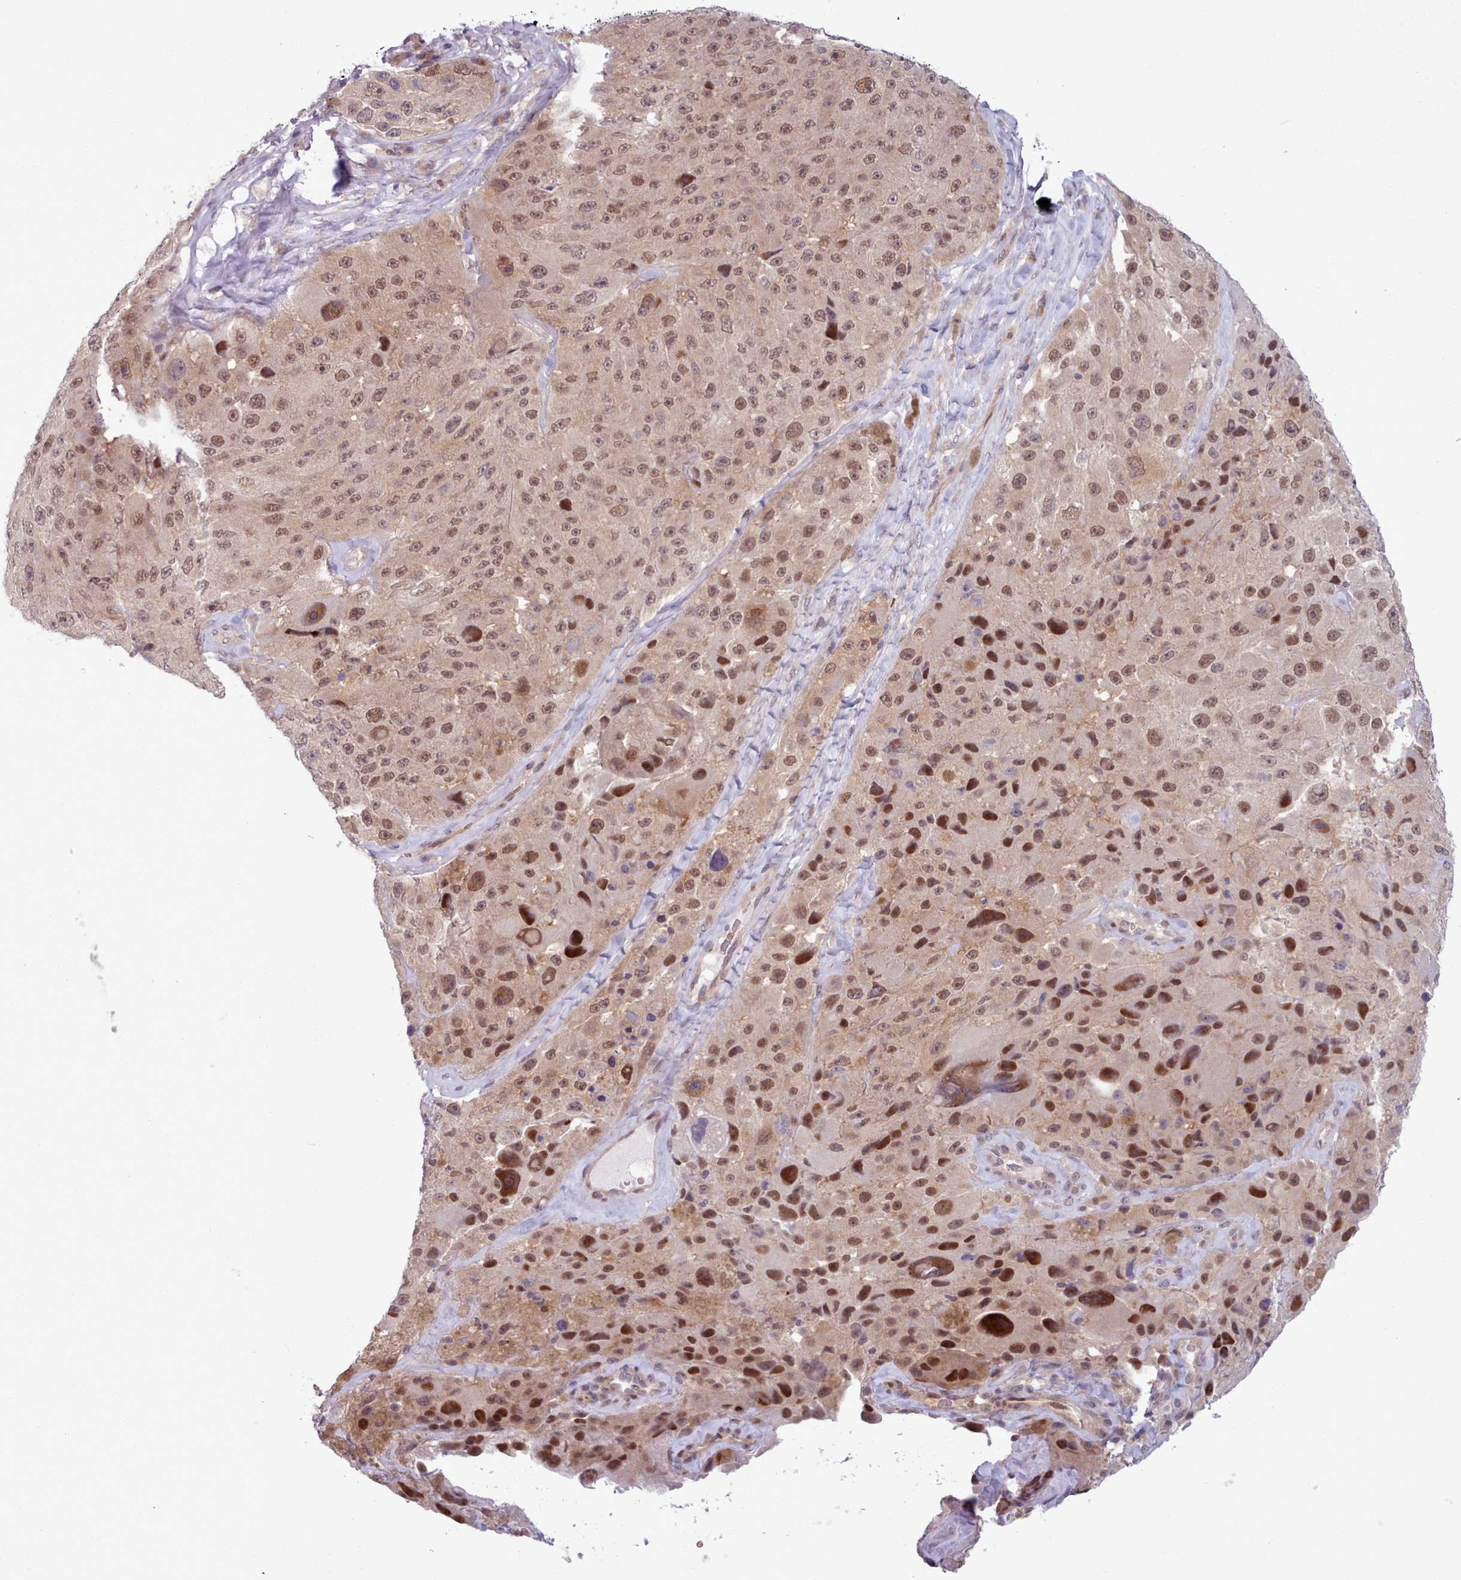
{"staining": {"intensity": "moderate", "quantity": ">75%", "location": "nuclear"}, "tissue": "melanoma", "cell_type": "Tumor cells", "image_type": "cancer", "snomed": [{"axis": "morphology", "description": "Malignant melanoma, Metastatic site"}, {"axis": "topography", "description": "Lymph node"}], "caption": "Malignant melanoma (metastatic site) stained with DAB immunohistochemistry shows medium levels of moderate nuclear positivity in about >75% of tumor cells.", "gene": "KBTBD7", "patient": {"sex": "male", "age": 62}}